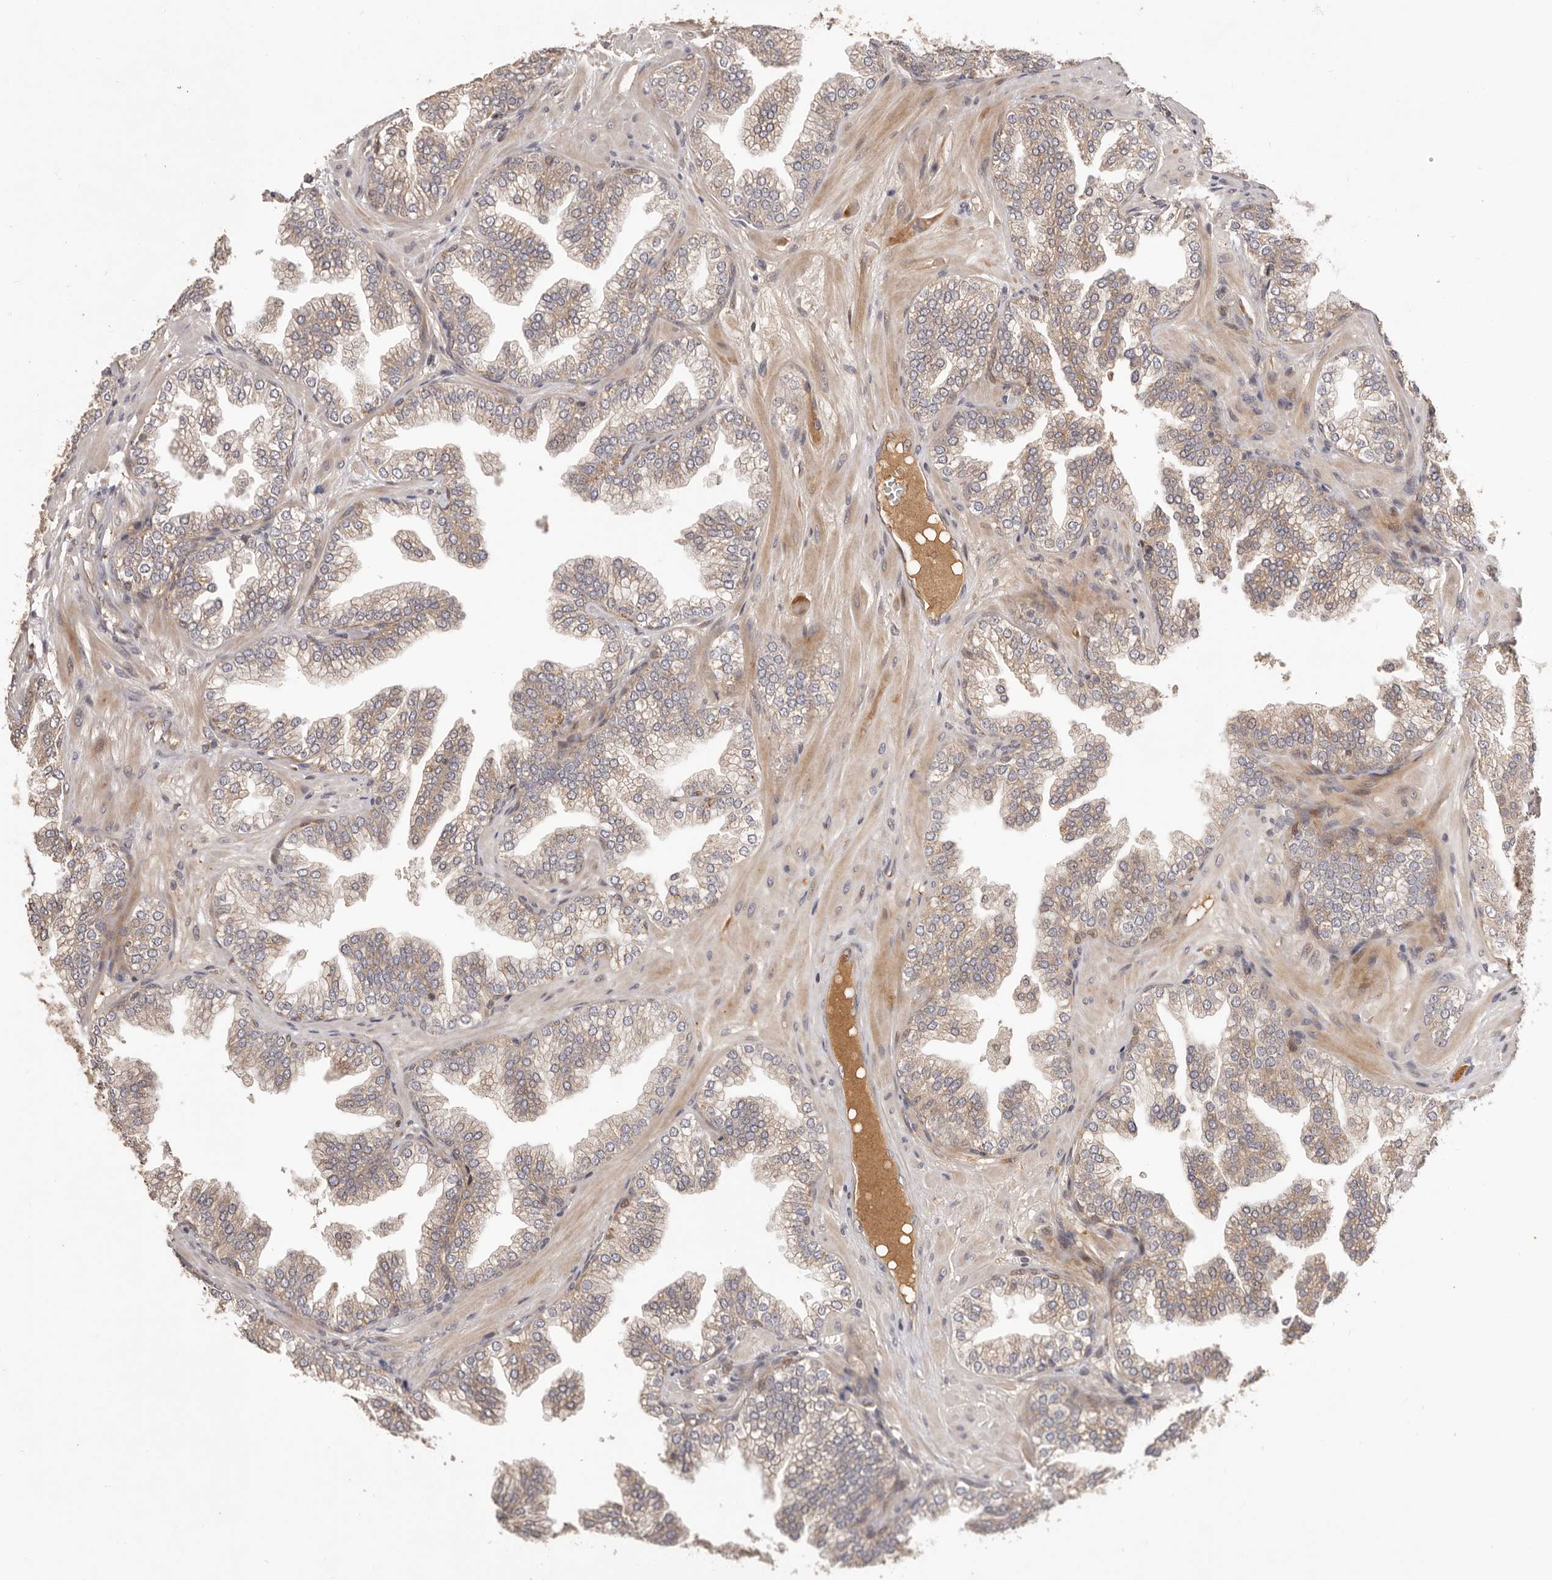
{"staining": {"intensity": "weak", "quantity": "25%-75%", "location": "cytoplasmic/membranous"}, "tissue": "prostate cancer", "cell_type": "Tumor cells", "image_type": "cancer", "snomed": [{"axis": "morphology", "description": "Adenocarcinoma, High grade"}, {"axis": "topography", "description": "Prostate"}], "caption": "Human adenocarcinoma (high-grade) (prostate) stained with a protein marker reveals weak staining in tumor cells.", "gene": "DOP1A", "patient": {"sex": "male", "age": 58}}